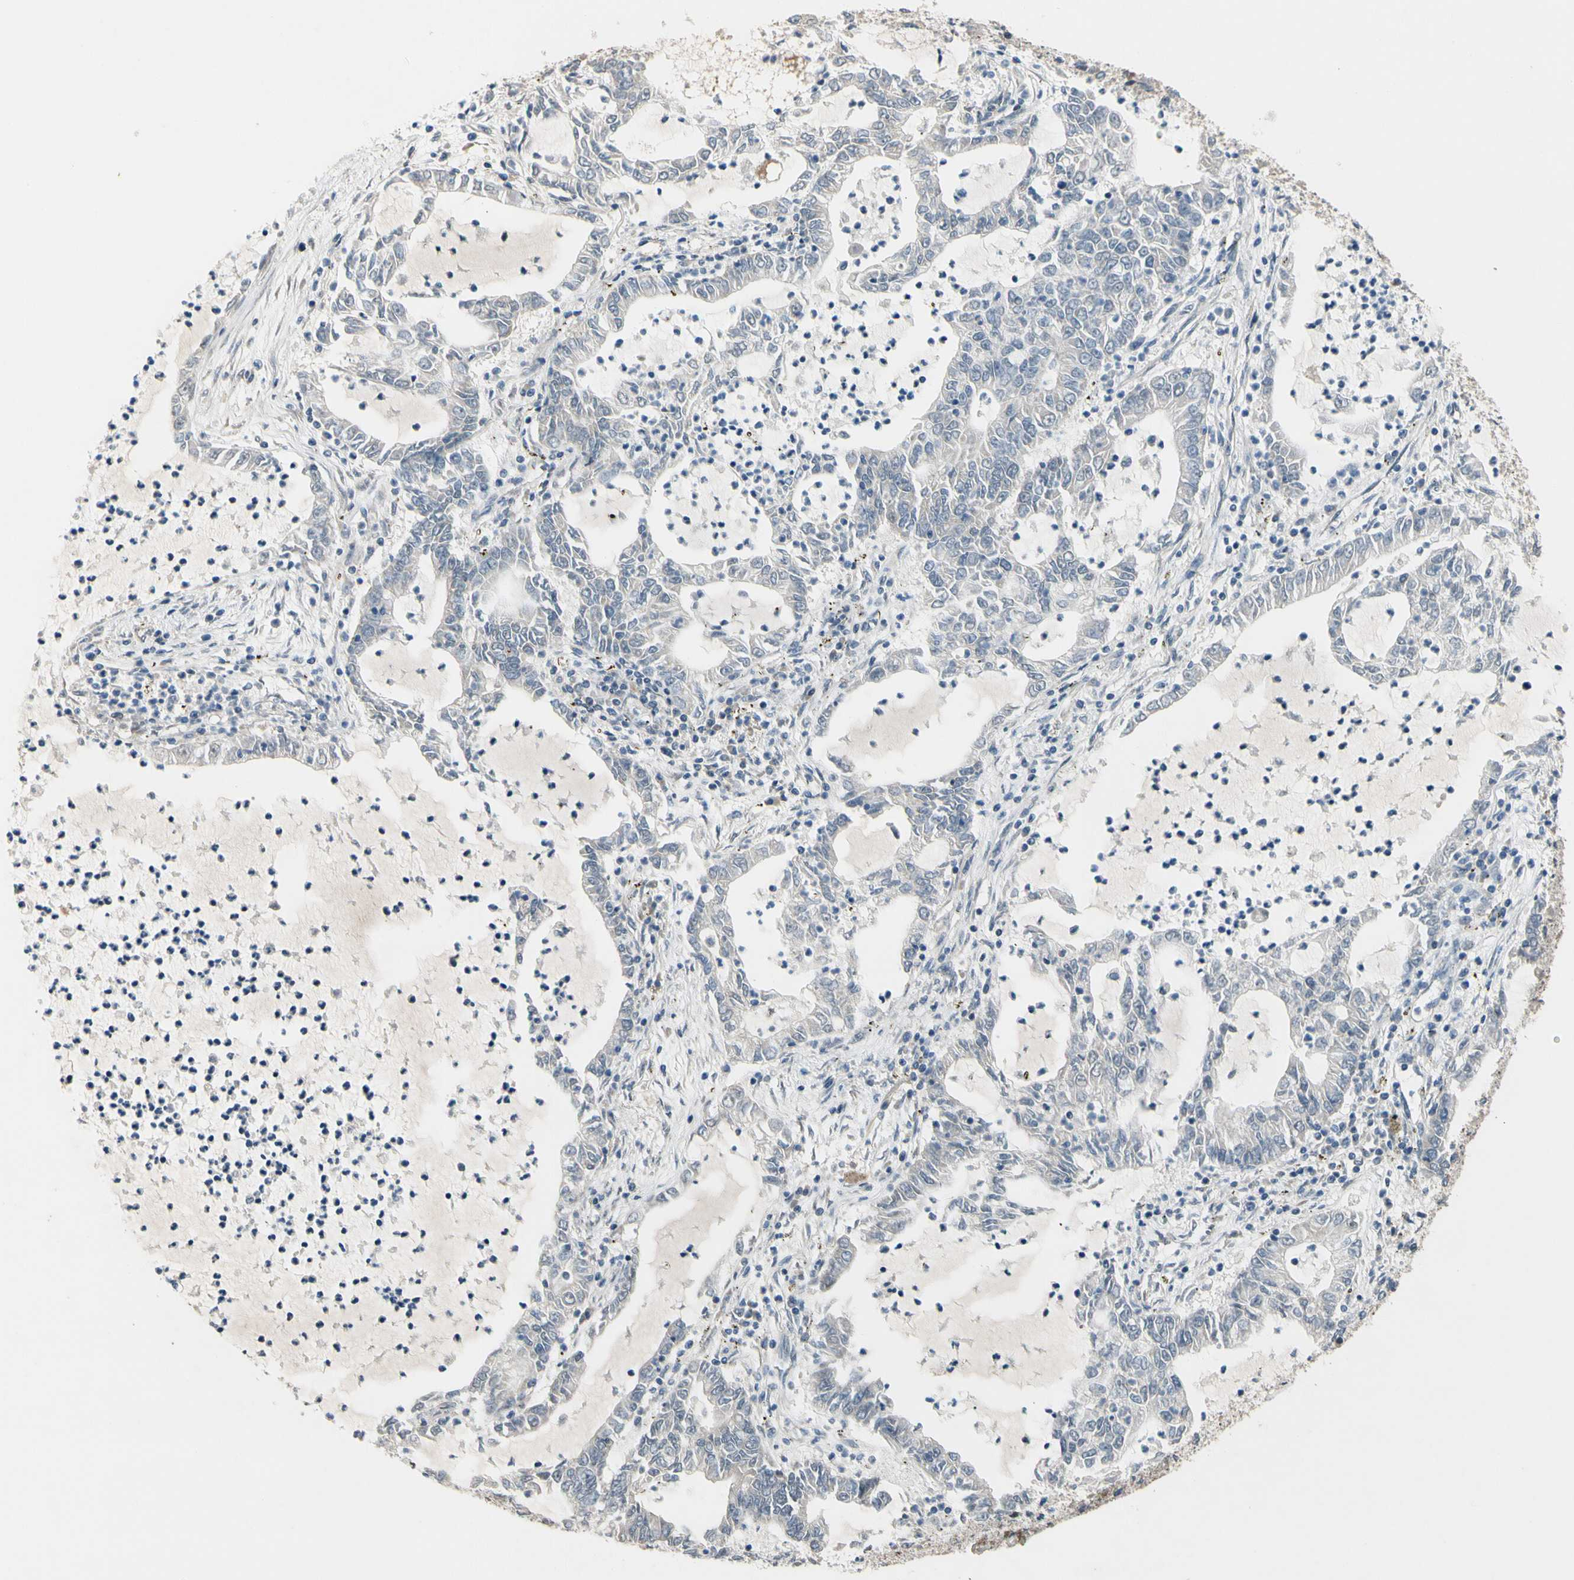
{"staining": {"intensity": "negative", "quantity": "none", "location": "none"}, "tissue": "lung cancer", "cell_type": "Tumor cells", "image_type": "cancer", "snomed": [{"axis": "morphology", "description": "Adenocarcinoma, NOS"}, {"axis": "topography", "description": "Lung"}], "caption": "The IHC image has no significant positivity in tumor cells of adenocarcinoma (lung) tissue.", "gene": "ZNF184", "patient": {"sex": "female", "age": 51}}